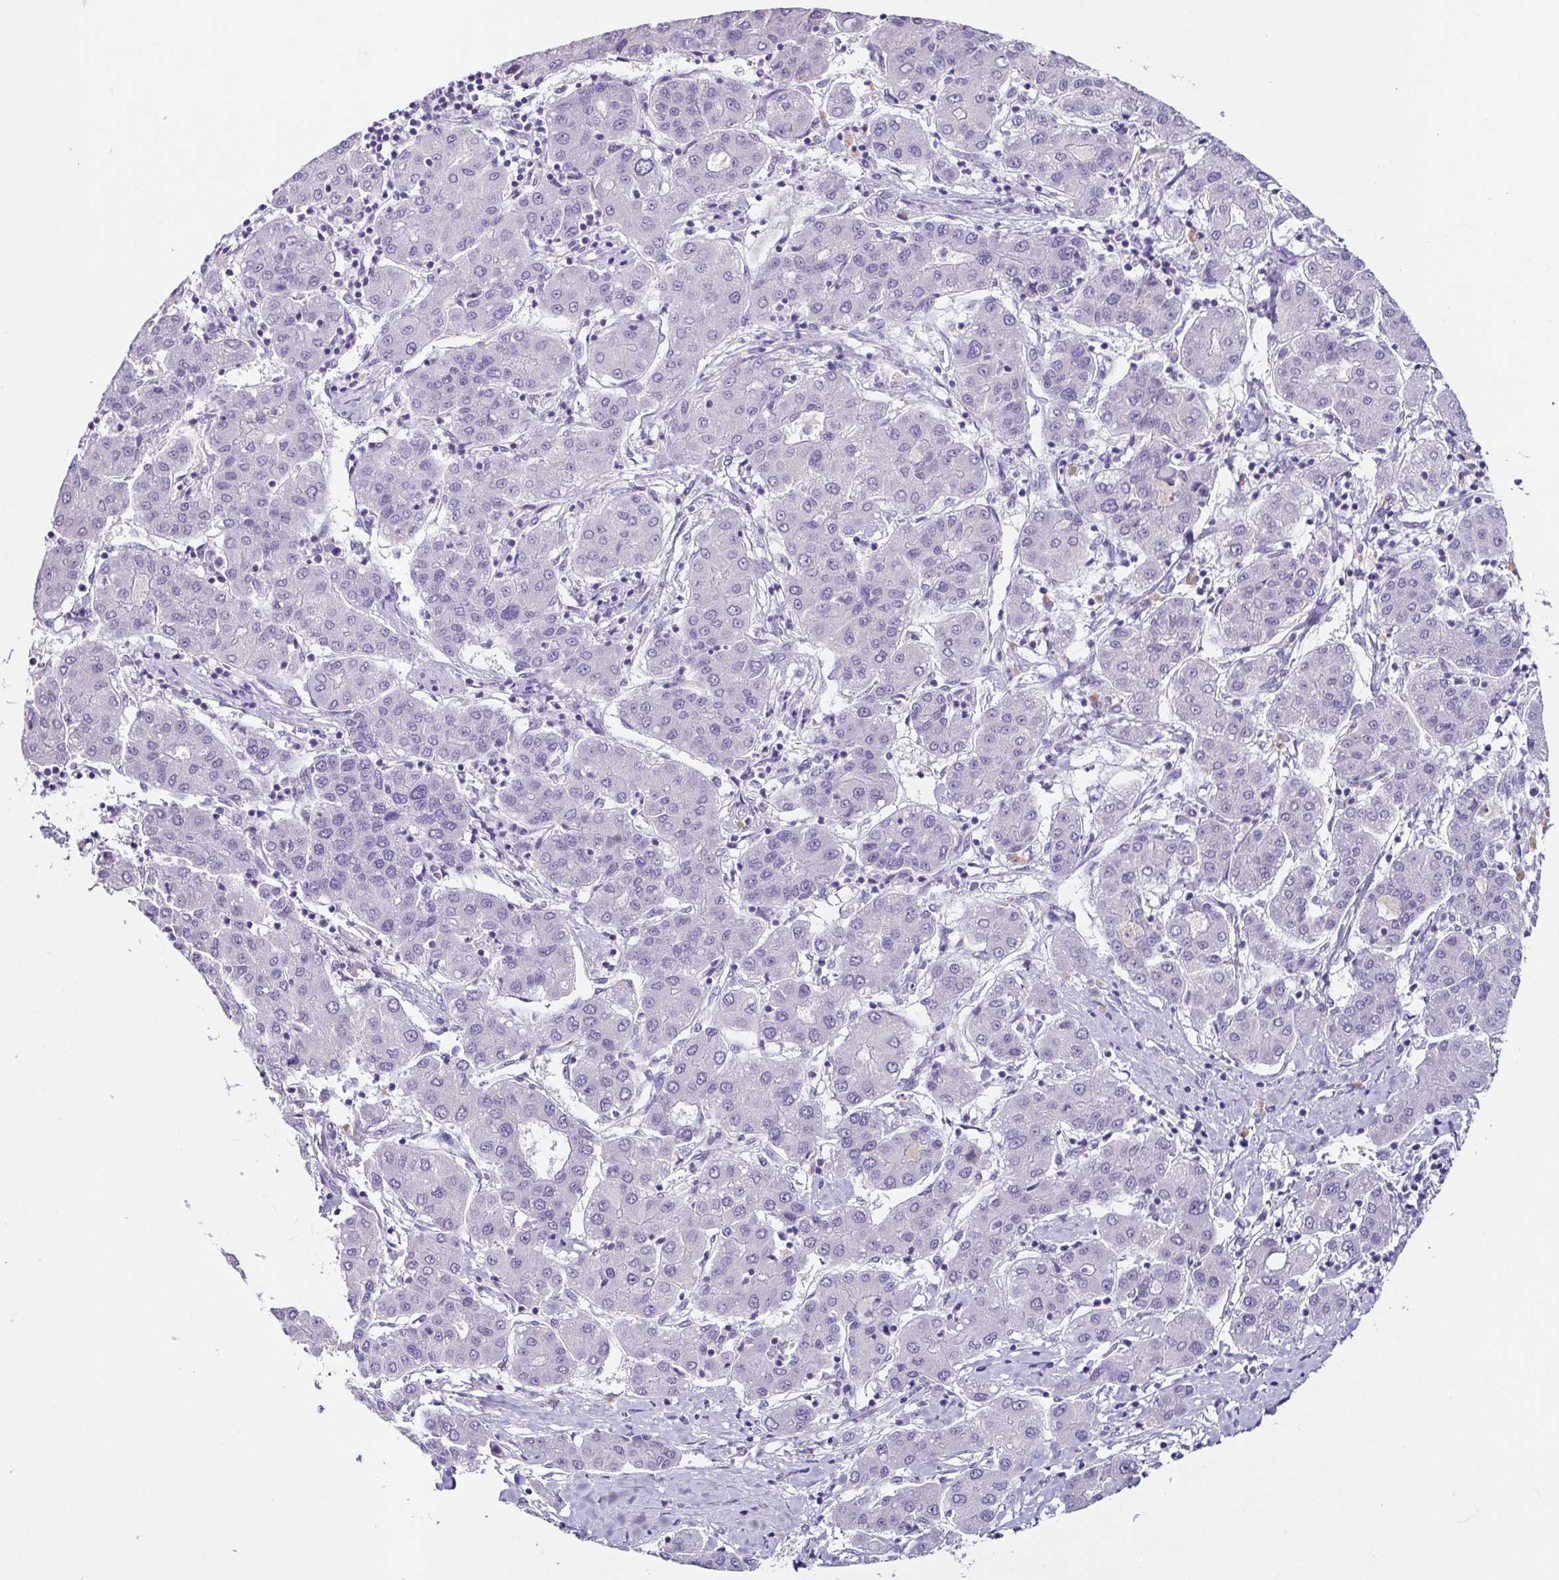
{"staining": {"intensity": "negative", "quantity": "none", "location": "none"}, "tissue": "liver cancer", "cell_type": "Tumor cells", "image_type": "cancer", "snomed": [{"axis": "morphology", "description": "Carcinoma, Hepatocellular, NOS"}, {"axis": "topography", "description": "Liver"}], "caption": "Liver hepatocellular carcinoma stained for a protein using immunohistochemistry (IHC) demonstrates no positivity tumor cells.", "gene": "TP73", "patient": {"sex": "male", "age": 65}}